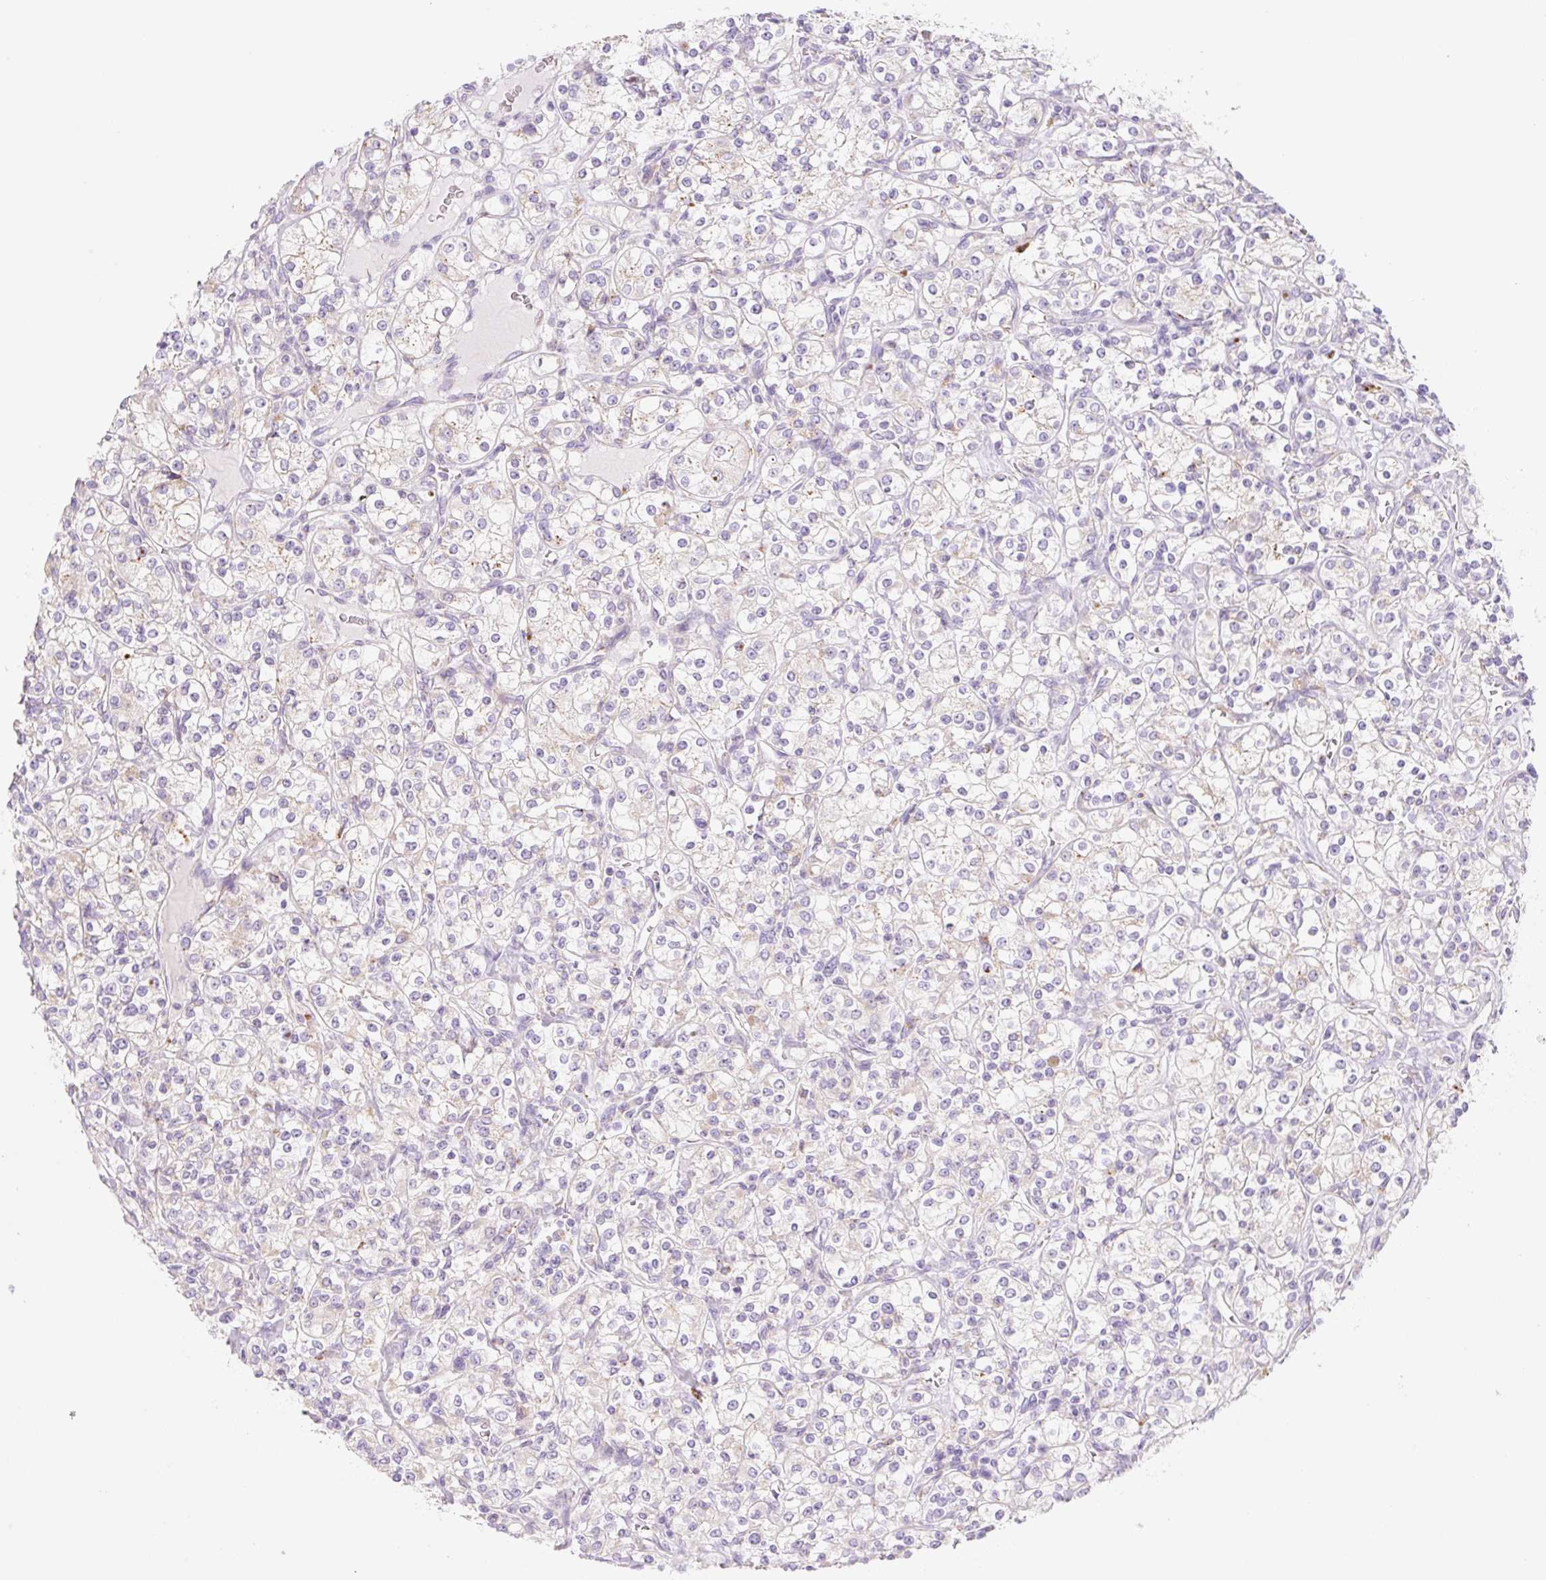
{"staining": {"intensity": "negative", "quantity": "none", "location": "none"}, "tissue": "renal cancer", "cell_type": "Tumor cells", "image_type": "cancer", "snomed": [{"axis": "morphology", "description": "Adenocarcinoma, NOS"}, {"axis": "topography", "description": "Kidney"}], "caption": "There is no significant positivity in tumor cells of renal adenocarcinoma.", "gene": "CLEC3A", "patient": {"sex": "male", "age": 77}}